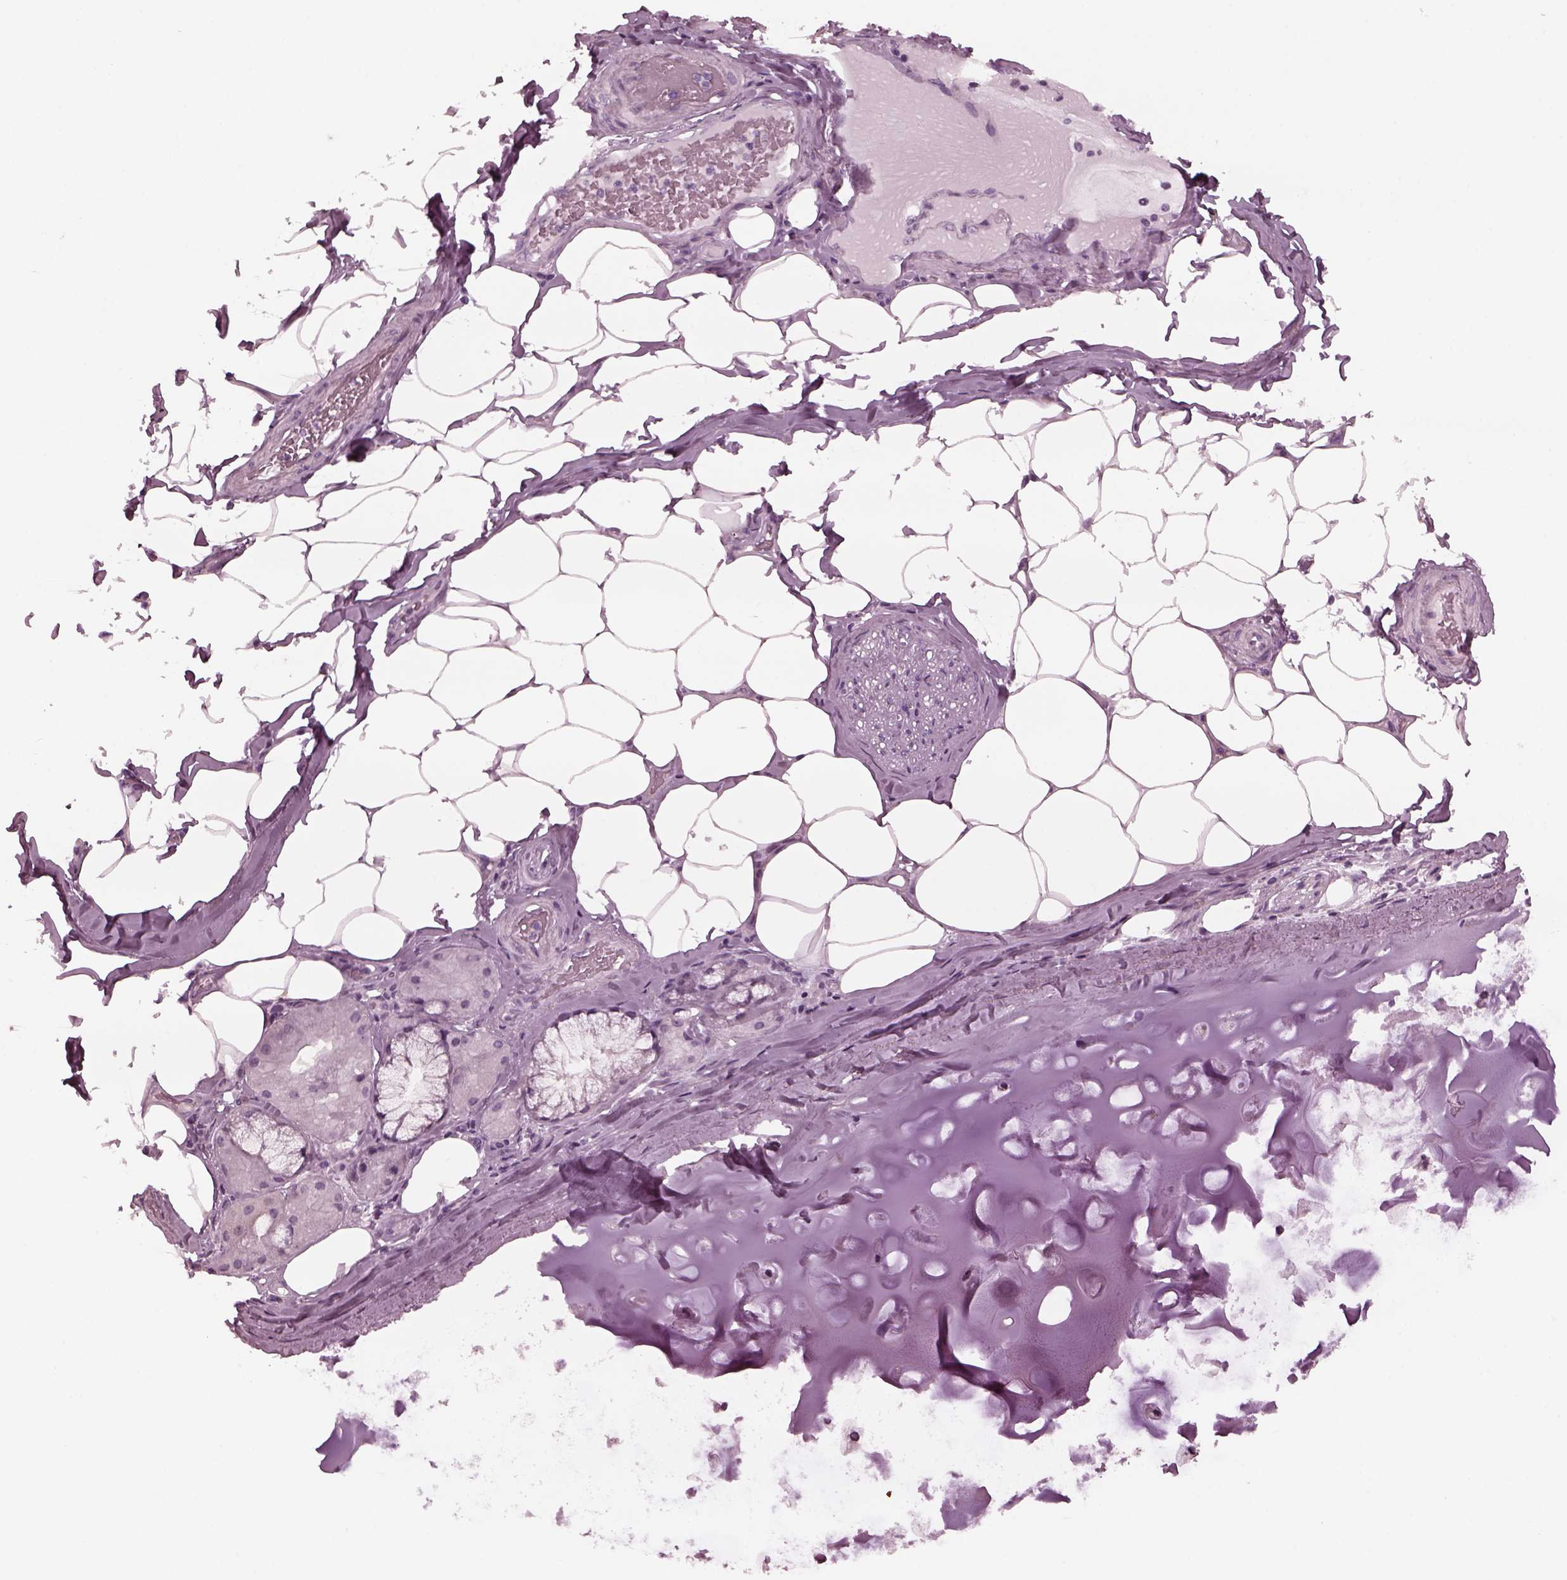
{"staining": {"intensity": "negative", "quantity": "none", "location": "none"}, "tissue": "adipose tissue", "cell_type": "Adipocytes", "image_type": "normal", "snomed": [{"axis": "morphology", "description": "Normal tissue, NOS"}, {"axis": "topography", "description": "Bronchus"}, {"axis": "topography", "description": "Lung"}], "caption": "The image exhibits no staining of adipocytes in normal adipose tissue.", "gene": "YY2", "patient": {"sex": "female", "age": 57}}